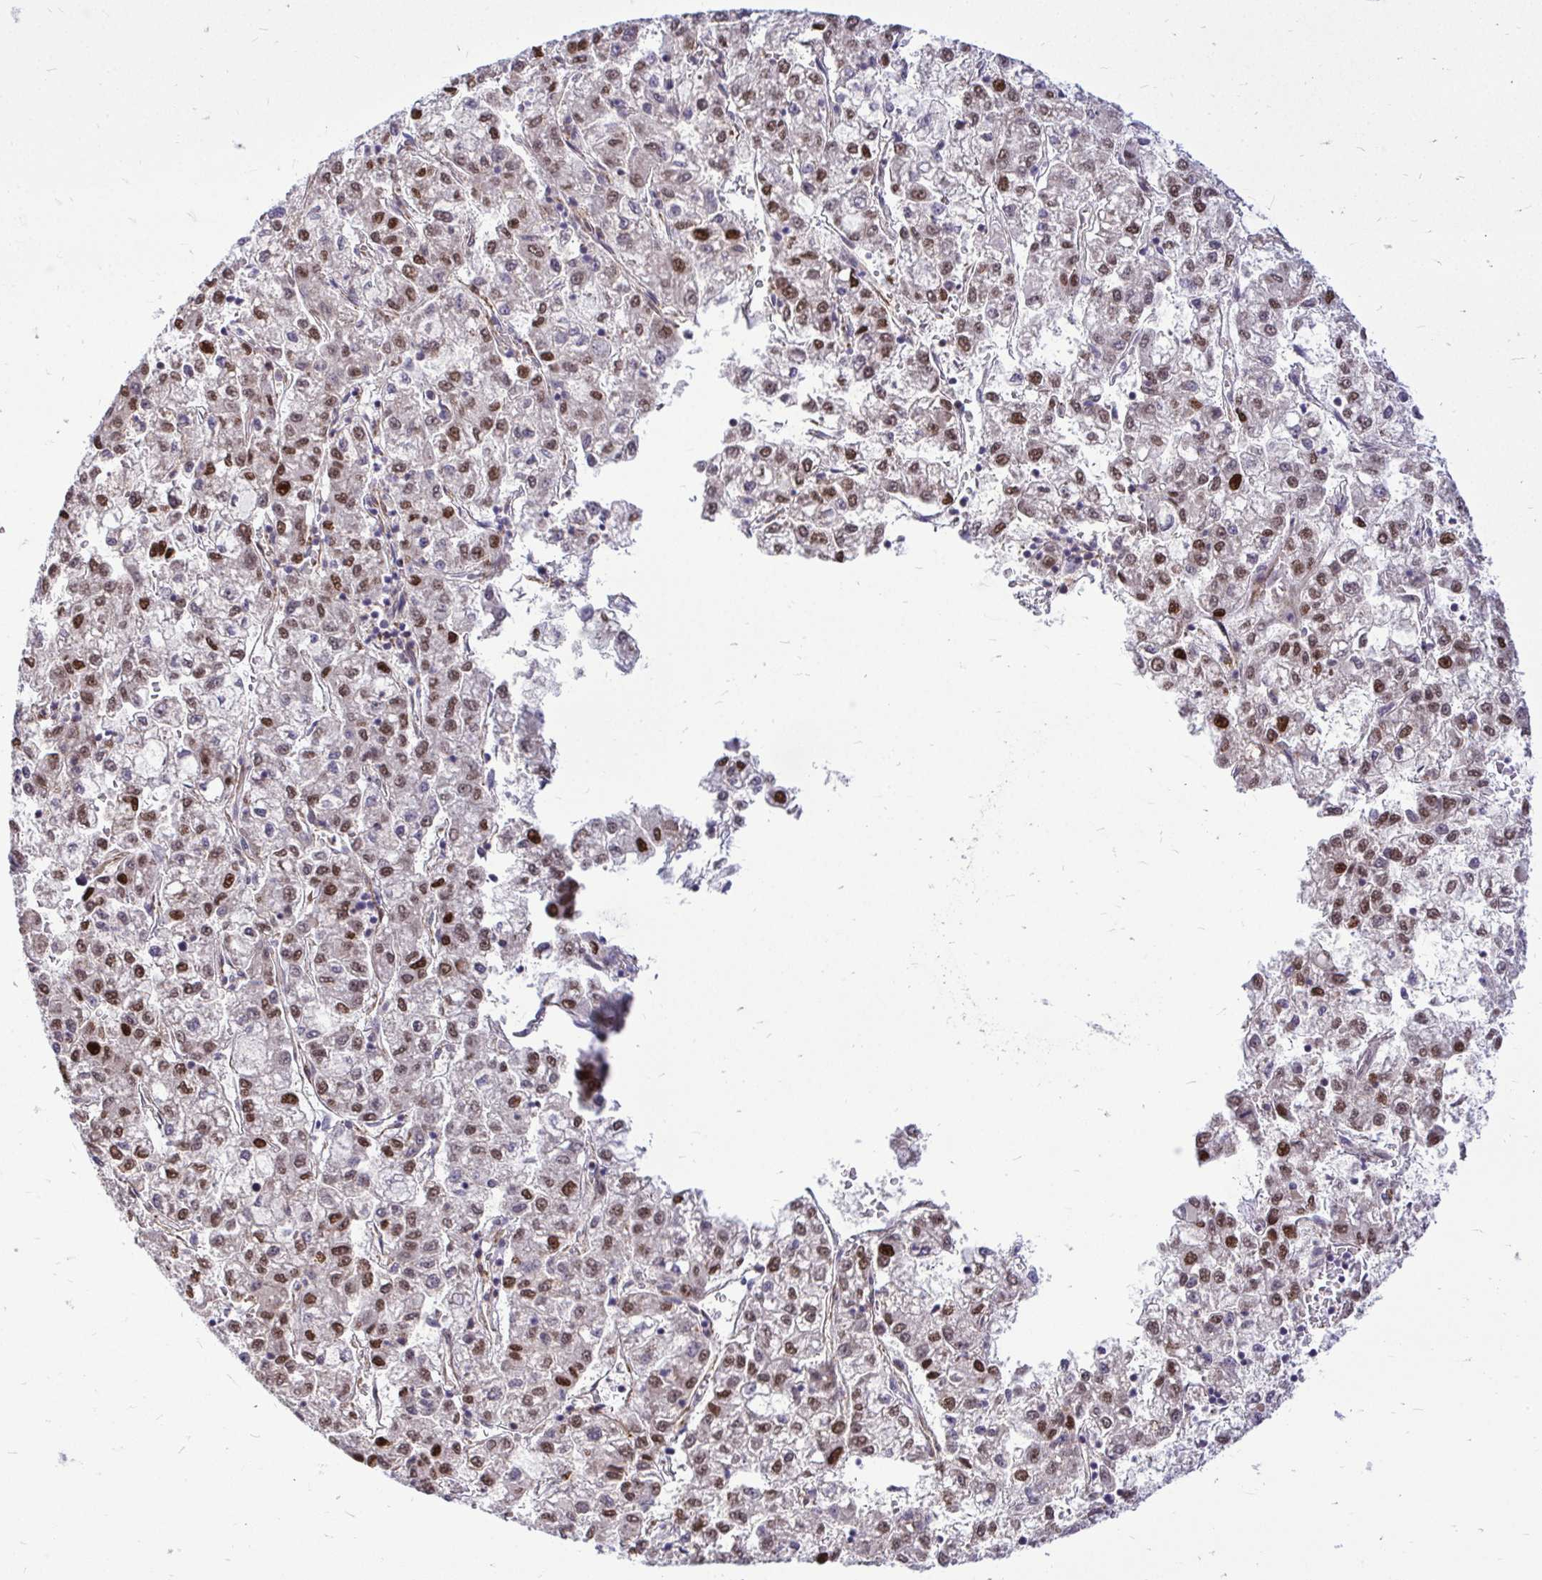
{"staining": {"intensity": "moderate", "quantity": "25%-75%", "location": "nuclear"}, "tissue": "liver cancer", "cell_type": "Tumor cells", "image_type": "cancer", "snomed": [{"axis": "morphology", "description": "Carcinoma, Hepatocellular, NOS"}, {"axis": "topography", "description": "Liver"}], "caption": "A medium amount of moderate nuclear expression is appreciated in approximately 25%-75% of tumor cells in hepatocellular carcinoma (liver) tissue.", "gene": "TRIP6", "patient": {"sex": "male", "age": 40}}